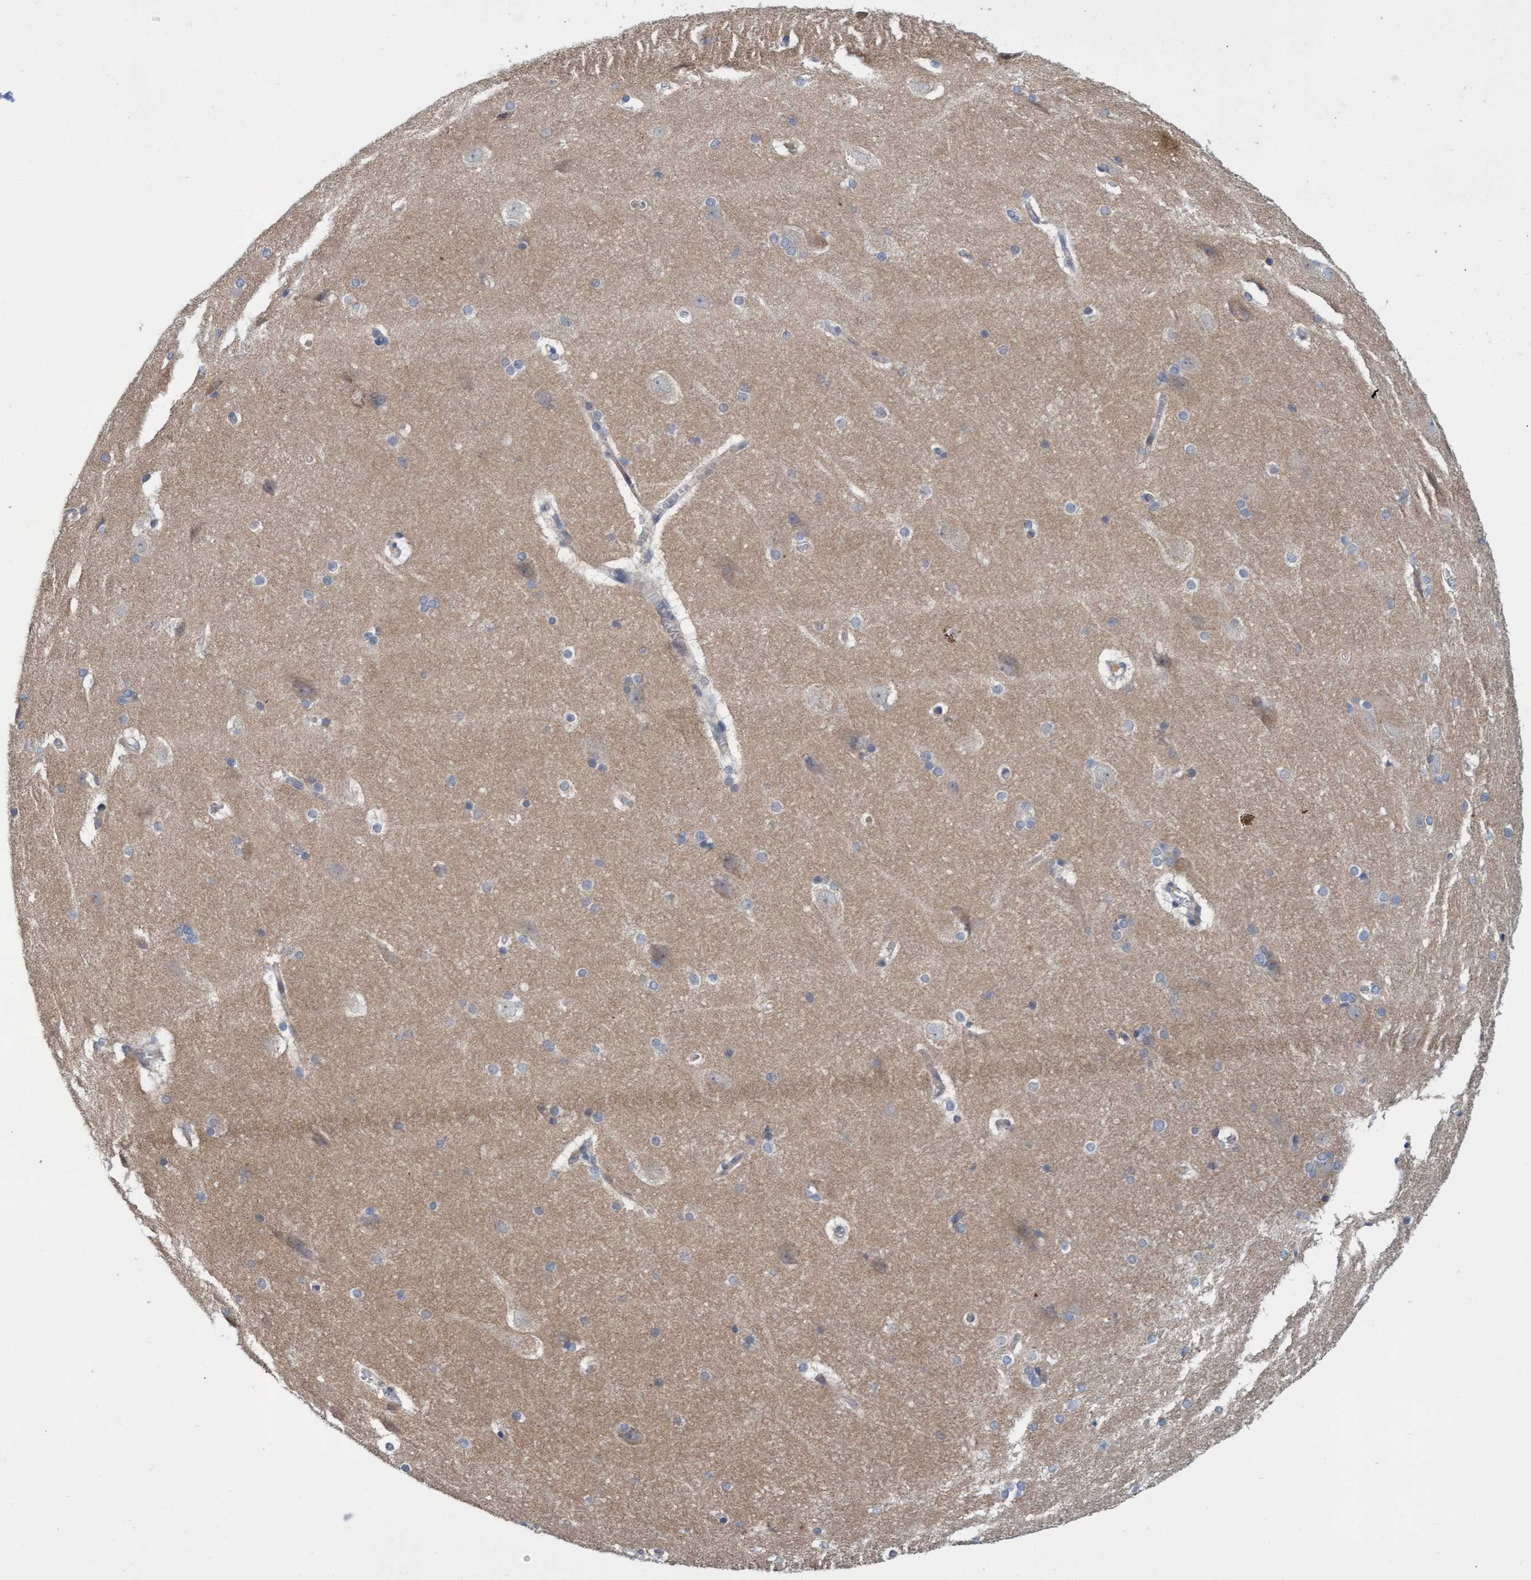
{"staining": {"intensity": "negative", "quantity": "none", "location": "none"}, "tissue": "cerebral cortex", "cell_type": "Endothelial cells", "image_type": "normal", "snomed": [{"axis": "morphology", "description": "Normal tissue, NOS"}, {"axis": "topography", "description": "Cerebral cortex"}, {"axis": "topography", "description": "Hippocampus"}], "caption": "The immunohistochemistry photomicrograph has no significant staining in endothelial cells of cerebral cortex. Brightfield microscopy of IHC stained with DAB (3,3'-diaminobenzidine) (brown) and hematoxylin (blue), captured at high magnification.", "gene": "ABCF2", "patient": {"sex": "female", "age": 19}}